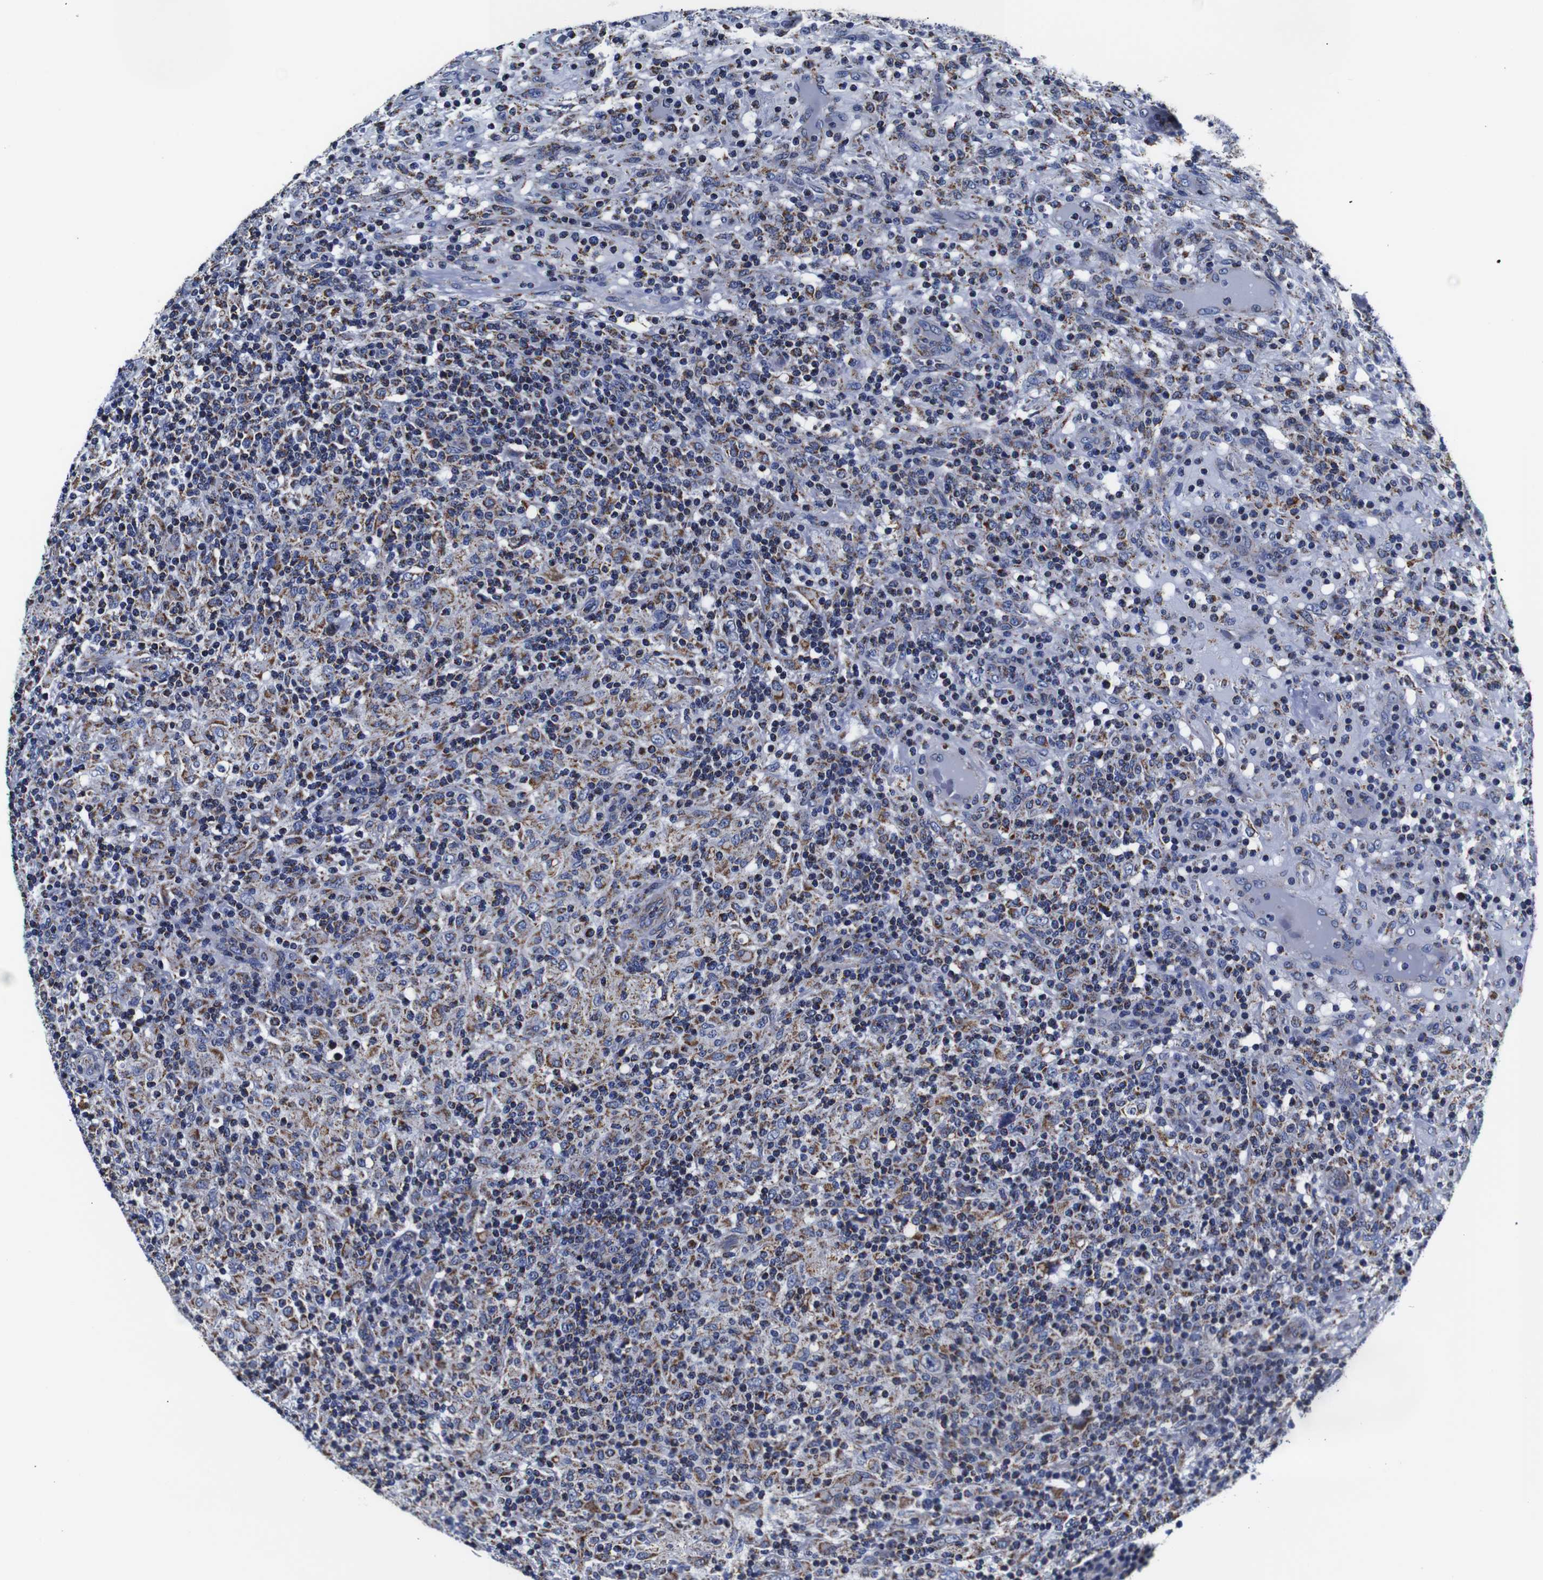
{"staining": {"intensity": "moderate", "quantity": "25%-75%", "location": "cytoplasmic/membranous"}, "tissue": "lymphoma", "cell_type": "Tumor cells", "image_type": "cancer", "snomed": [{"axis": "morphology", "description": "Hodgkin's disease, NOS"}, {"axis": "topography", "description": "Lymph node"}], "caption": "The photomicrograph reveals a brown stain indicating the presence of a protein in the cytoplasmic/membranous of tumor cells in Hodgkin's disease.", "gene": "FKBP9", "patient": {"sex": "male", "age": 70}}